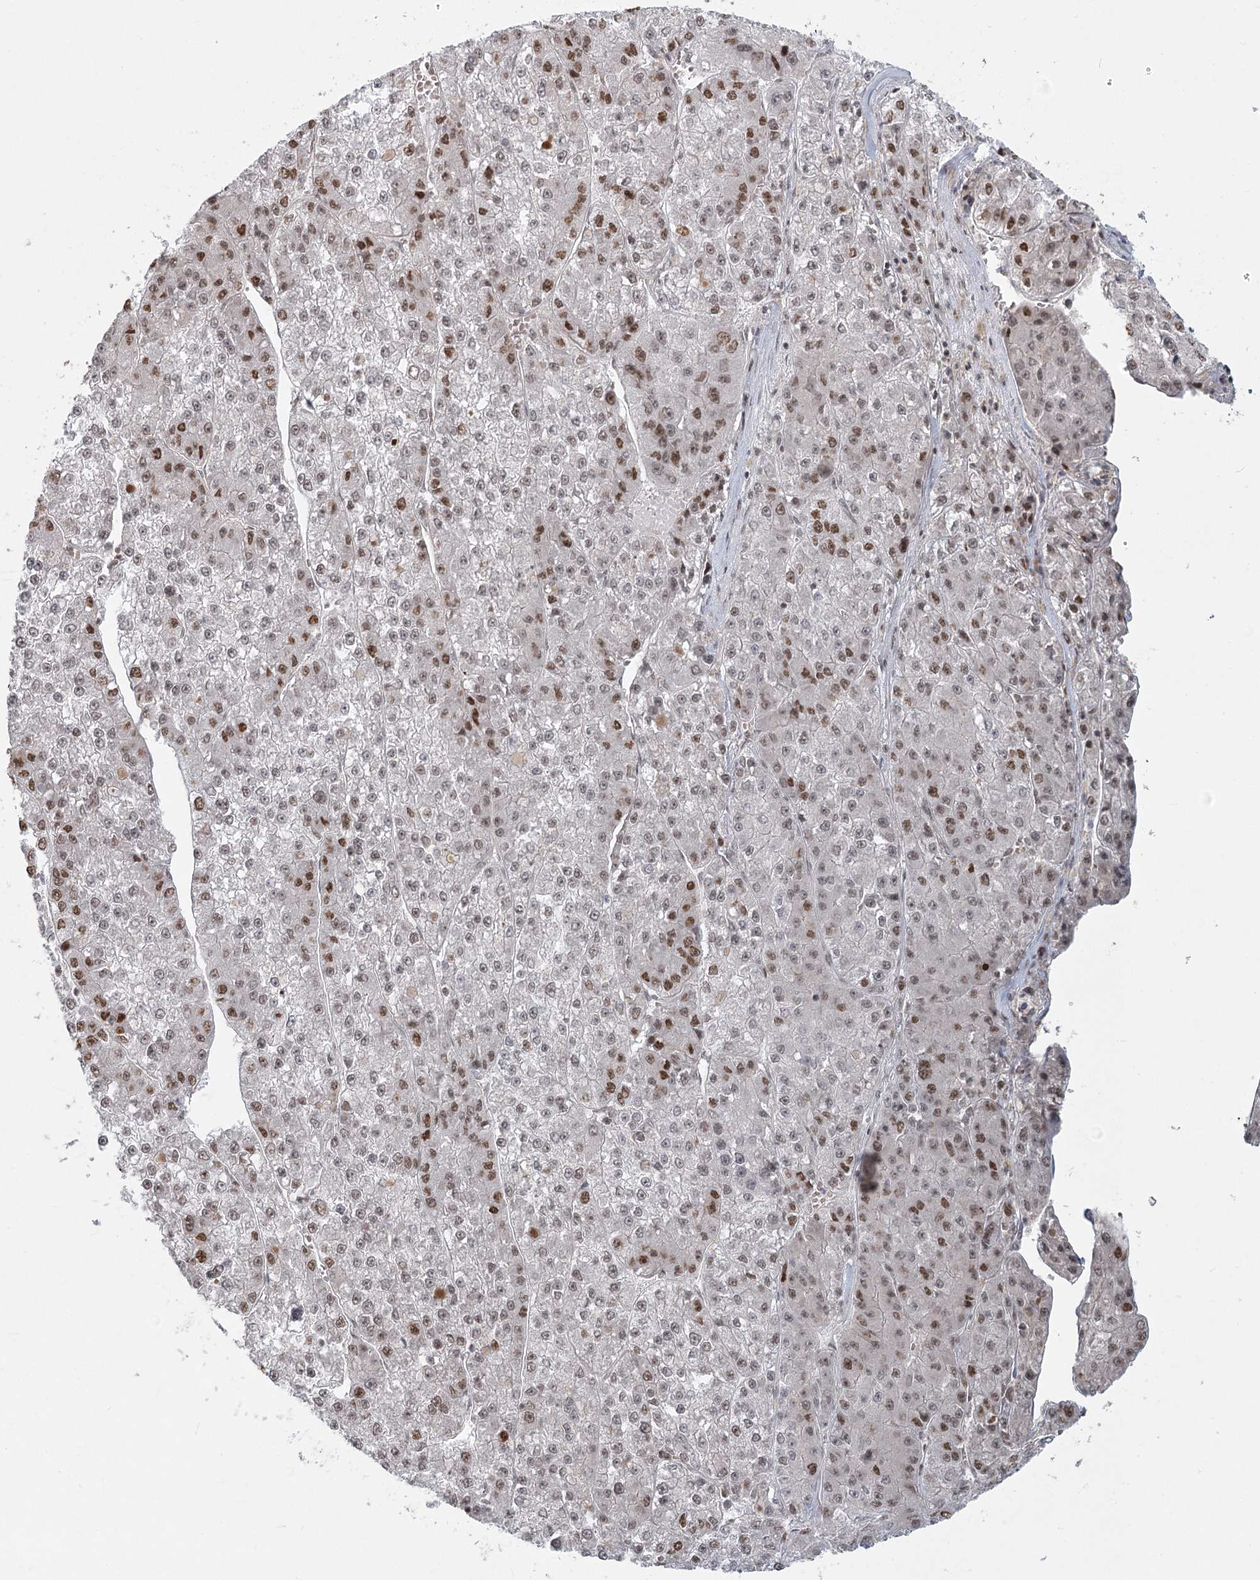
{"staining": {"intensity": "moderate", "quantity": "25%-75%", "location": "nuclear"}, "tissue": "liver cancer", "cell_type": "Tumor cells", "image_type": "cancer", "snomed": [{"axis": "morphology", "description": "Carcinoma, Hepatocellular, NOS"}, {"axis": "topography", "description": "Liver"}], "caption": "Liver cancer (hepatocellular carcinoma) was stained to show a protein in brown. There is medium levels of moderate nuclear staining in about 25%-75% of tumor cells.", "gene": "R3HCC1L", "patient": {"sex": "female", "age": 73}}